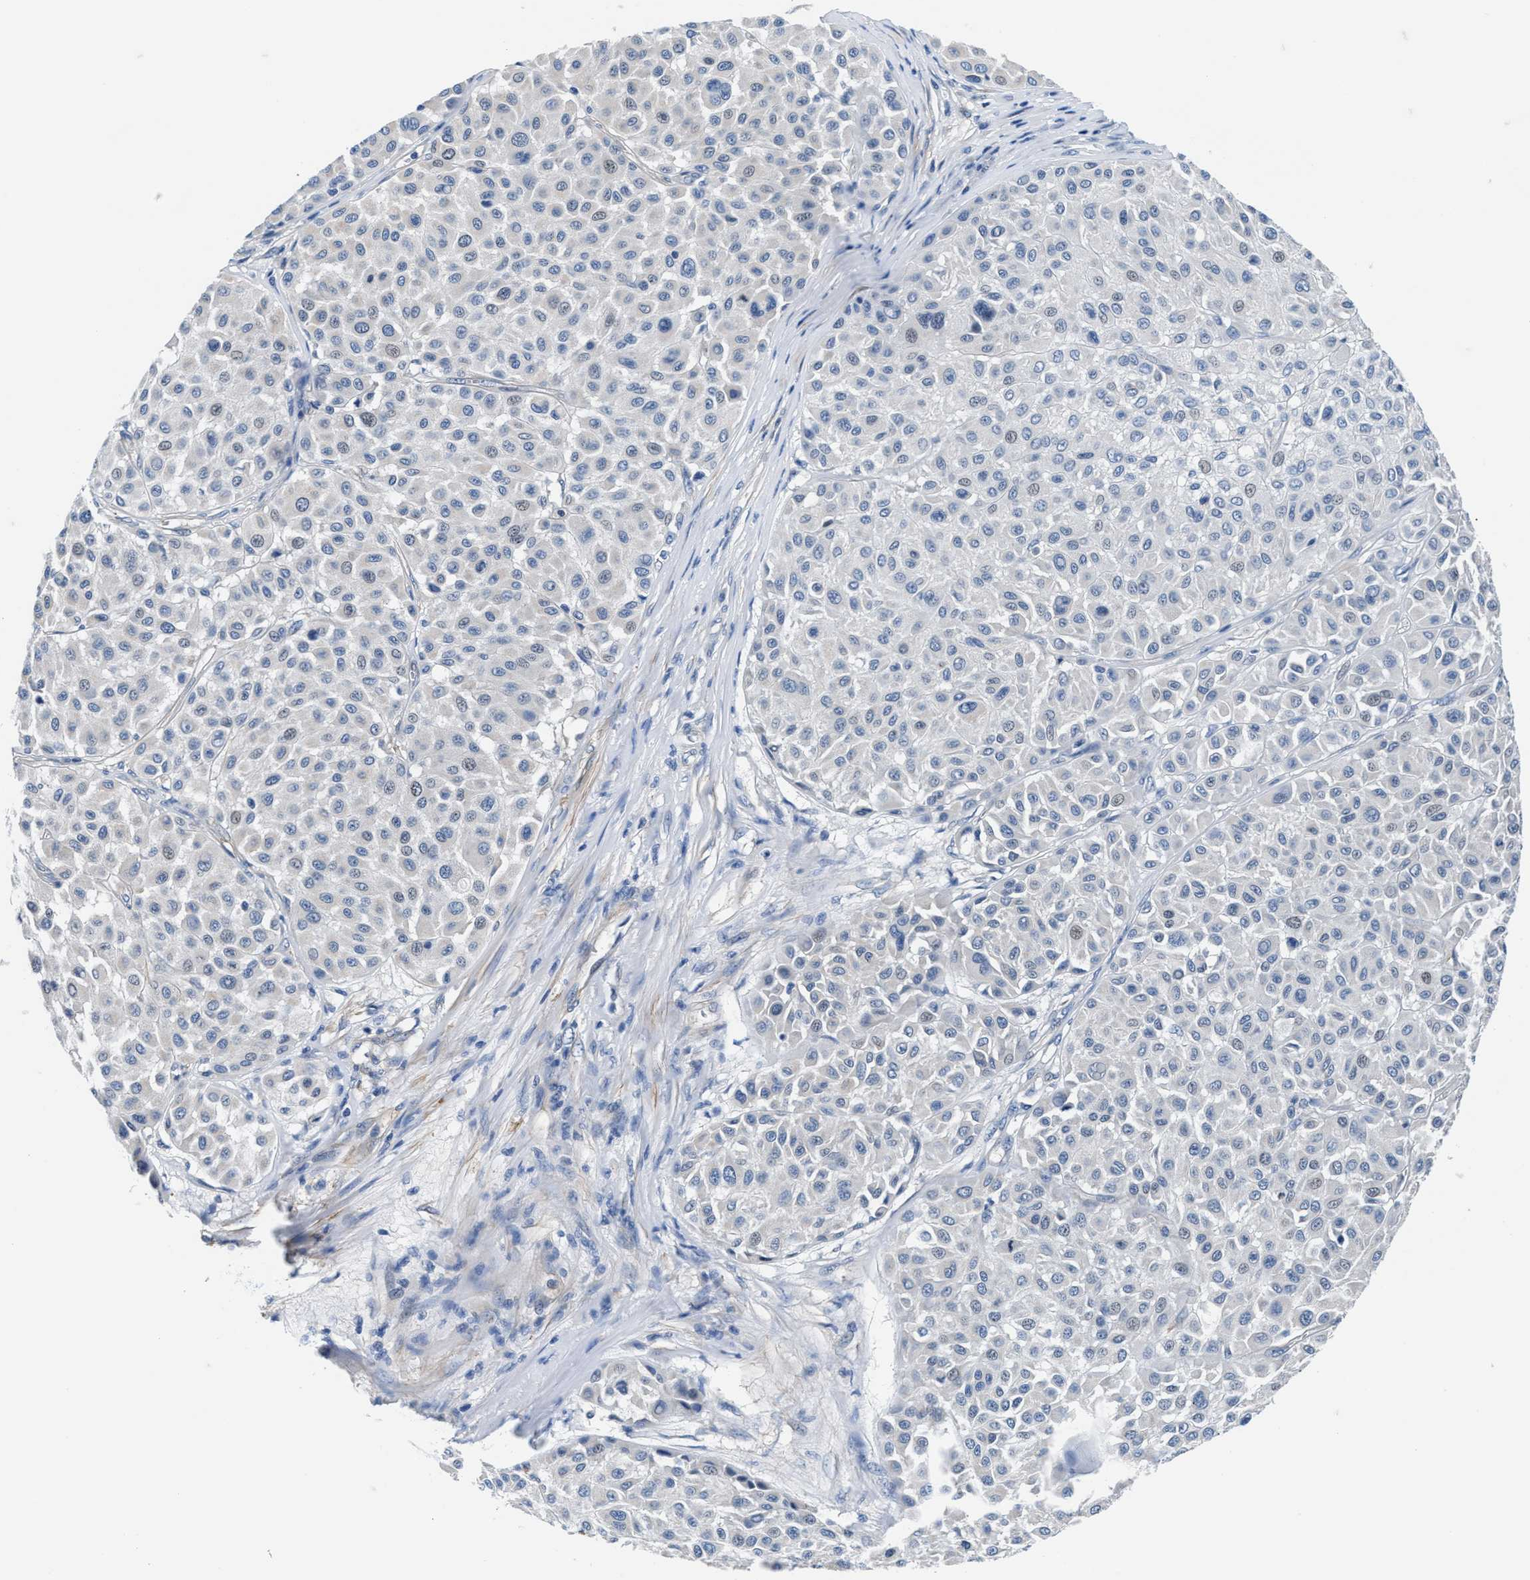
{"staining": {"intensity": "negative", "quantity": "none", "location": "none"}, "tissue": "melanoma", "cell_type": "Tumor cells", "image_type": "cancer", "snomed": [{"axis": "morphology", "description": "Malignant melanoma, Metastatic site"}, {"axis": "topography", "description": "Soft tissue"}], "caption": "Melanoma was stained to show a protein in brown. There is no significant staining in tumor cells. (DAB (3,3'-diaminobenzidine) immunohistochemistry visualized using brightfield microscopy, high magnification).", "gene": "PARG", "patient": {"sex": "male", "age": 41}}